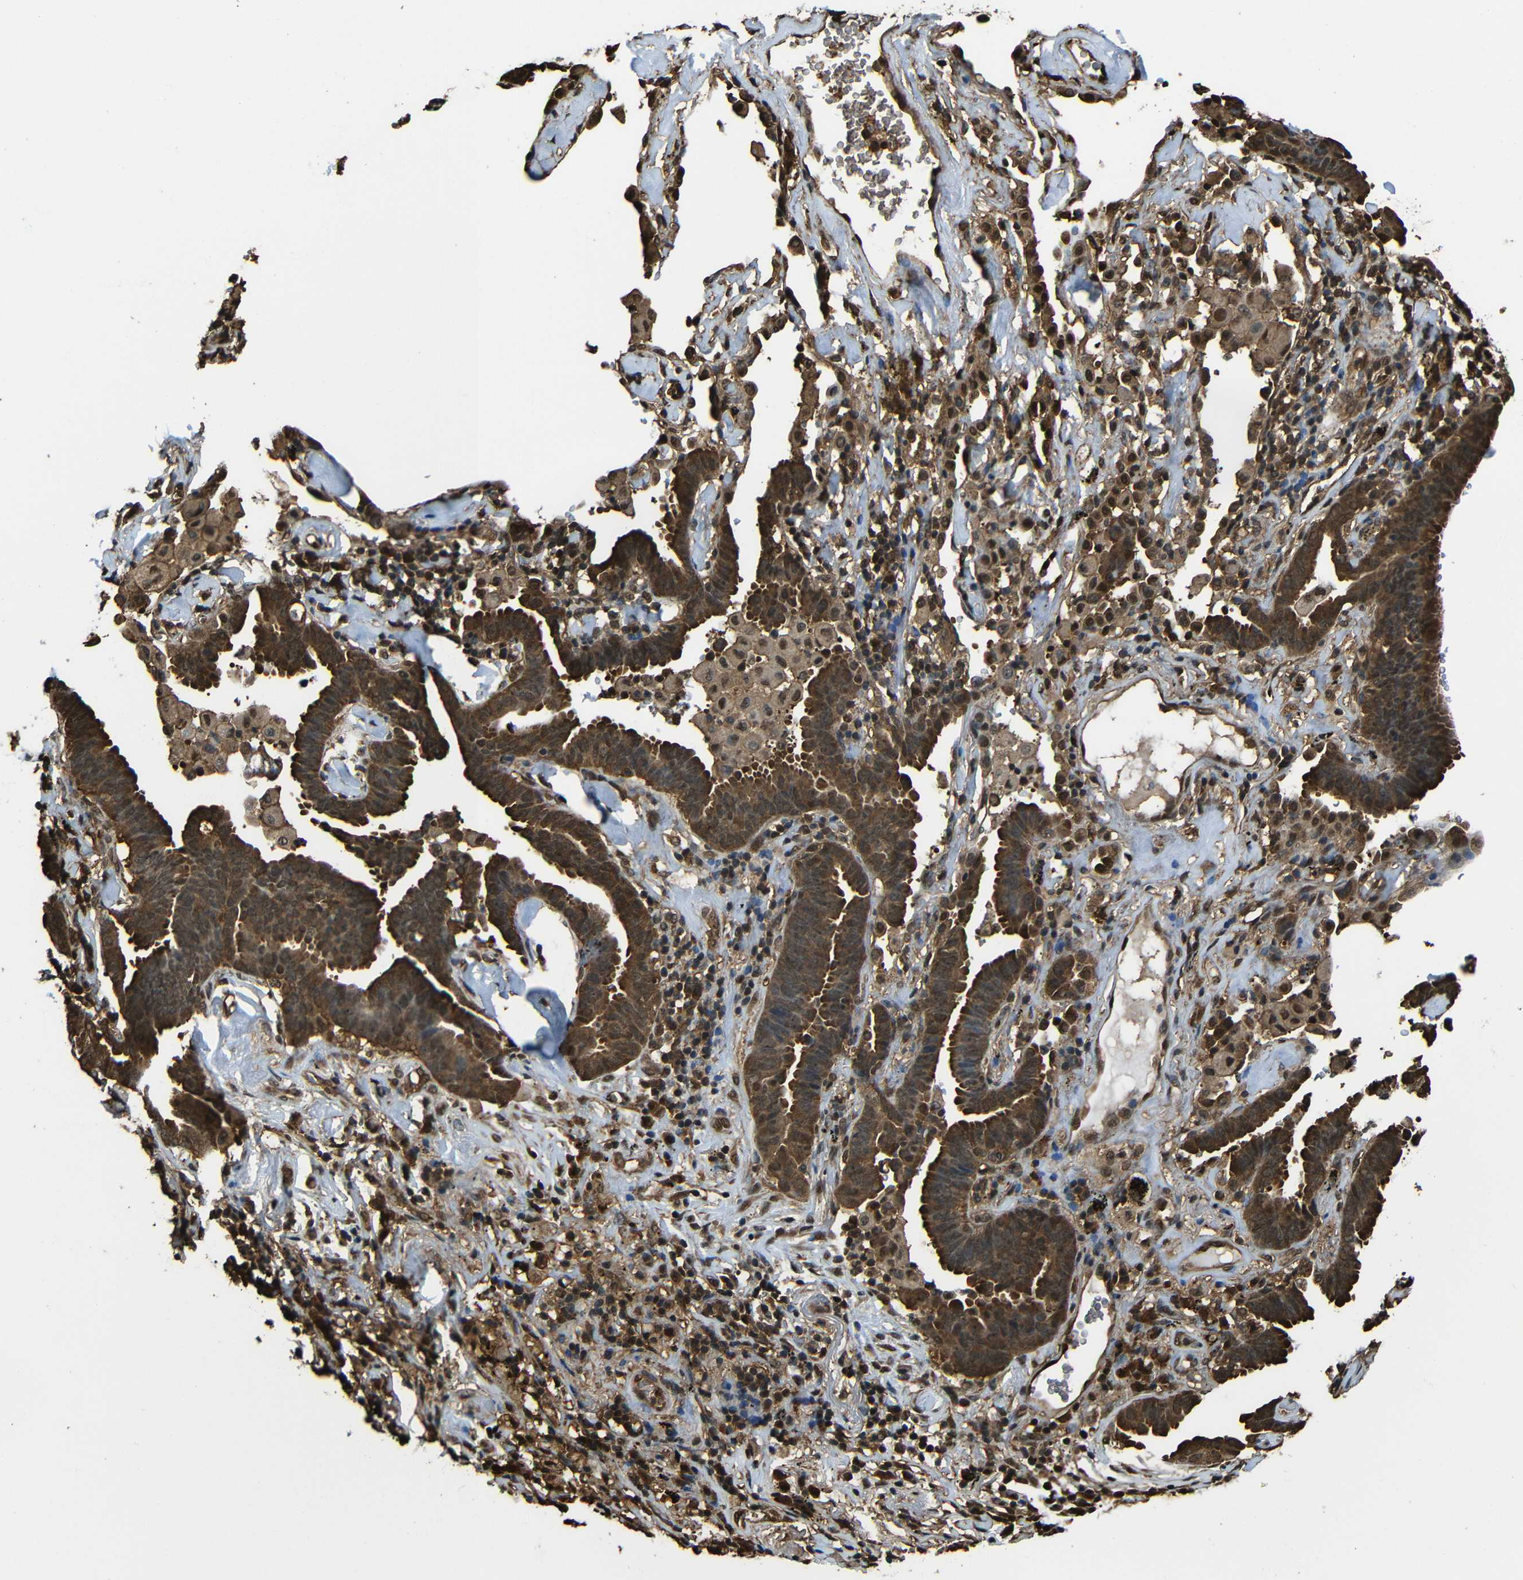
{"staining": {"intensity": "strong", "quantity": ">75%", "location": "cytoplasmic/membranous,nuclear"}, "tissue": "lung cancer", "cell_type": "Tumor cells", "image_type": "cancer", "snomed": [{"axis": "morphology", "description": "Adenocarcinoma, NOS"}, {"axis": "topography", "description": "Lung"}], "caption": "Lung cancer (adenocarcinoma) stained with a brown dye displays strong cytoplasmic/membranous and nuclear positive staining in about >75% of tumor cells.", "gene": "VCP", "patient": {"sex": "female", "age": 64}}